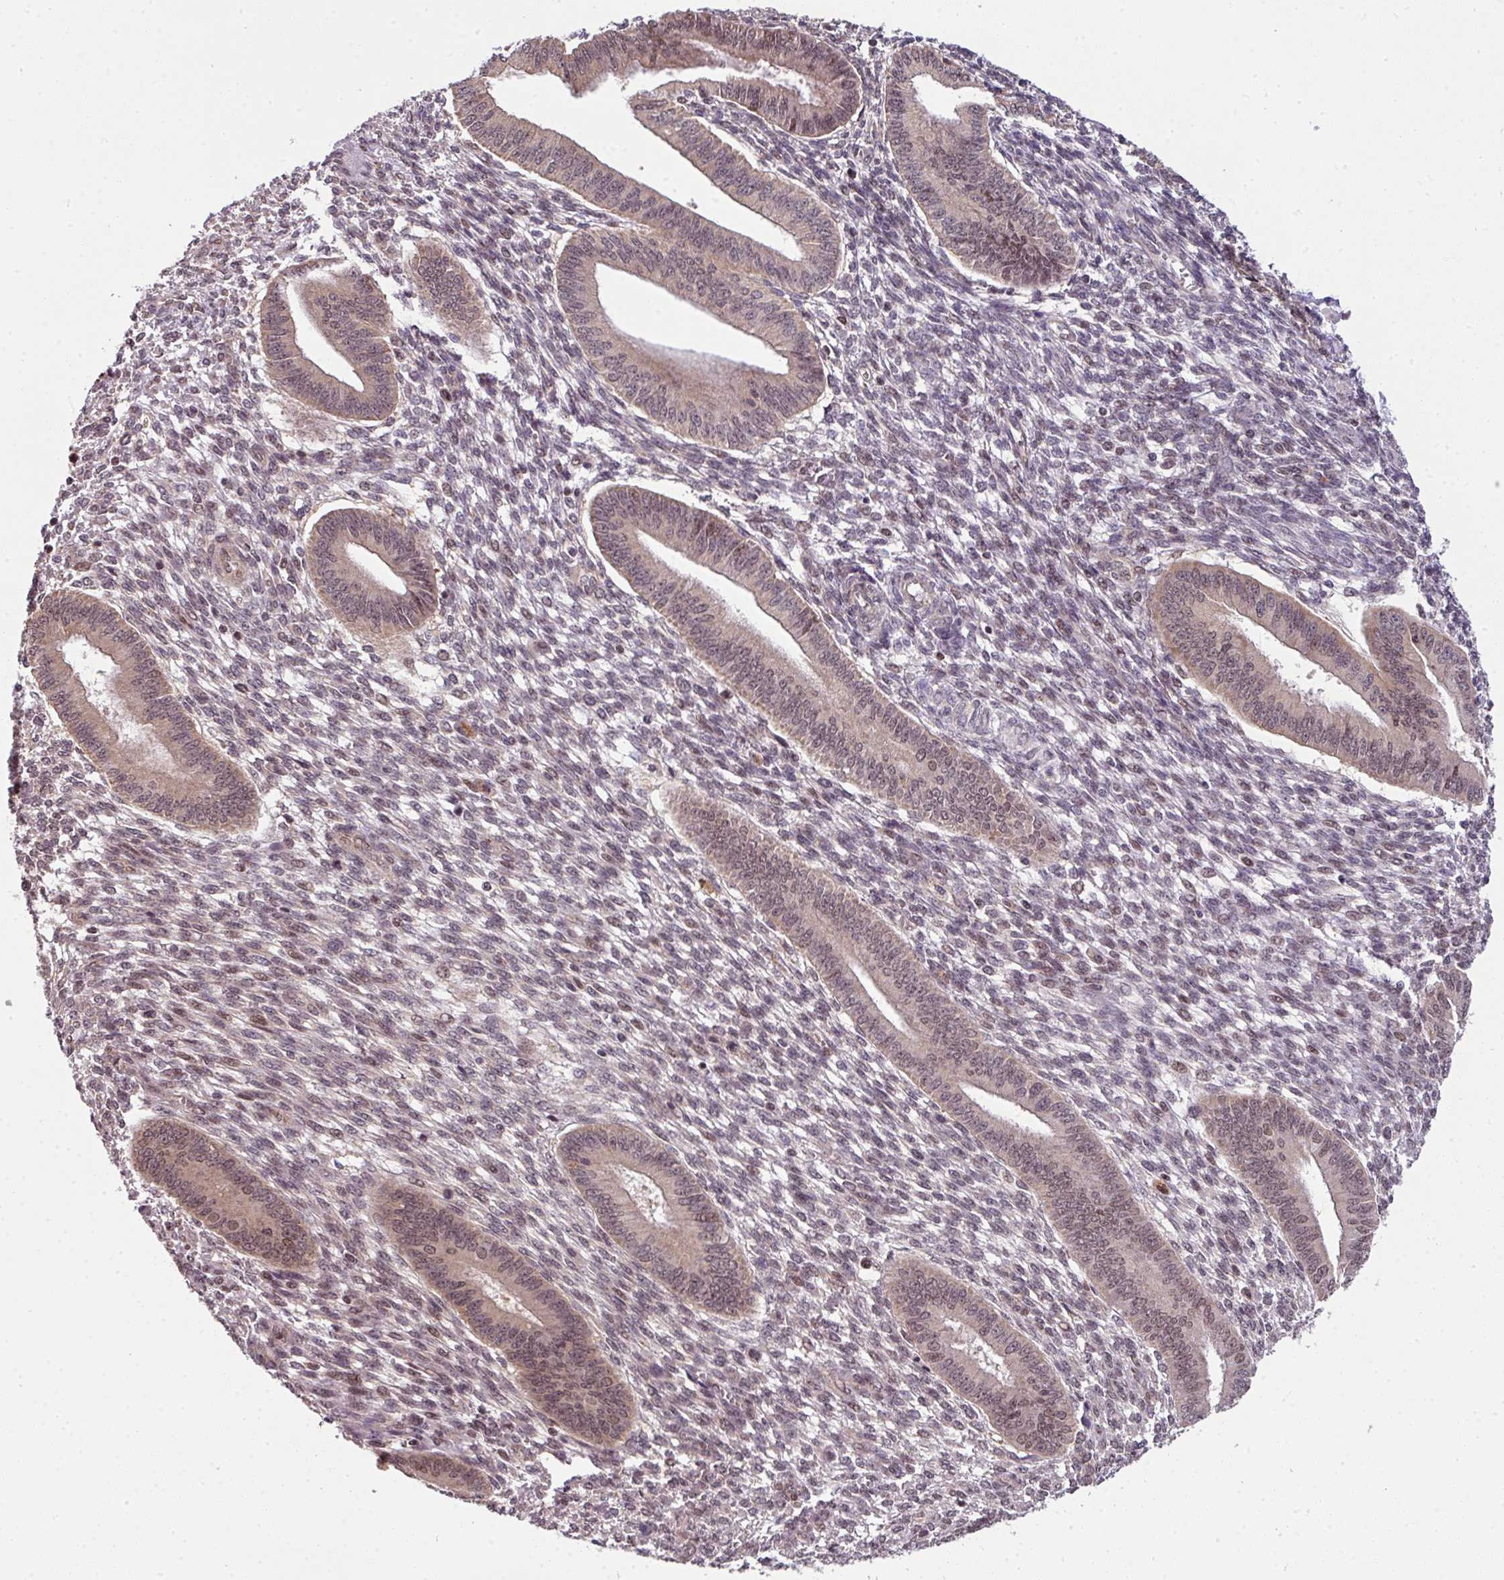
{"staining": {"intensity": "weak", "quantity": "25%-75%", "location": "nuclear"}, "tissue": "endometrium", "cell_type": "Cells in endometrial stroma", "image_type": "normal", "snomed": [{"axis": "morphology", "description": "Normal tissue, NOS"}, {"axis": "topography", "description": "Endometrium"}], "caption": "High-magnification brightfield microscopy of normal endometrium stained with DAB (brown) and counterstained with hematoxylin (blue). cells in endometrial stroma exhibit weak nuclear positivity is present in approximately25%-75% of cells. (DAB IHC with brightfield microscopy, high magnification).", "gene": "PLK1", "patient": {"sex": "female", "age": 36}}